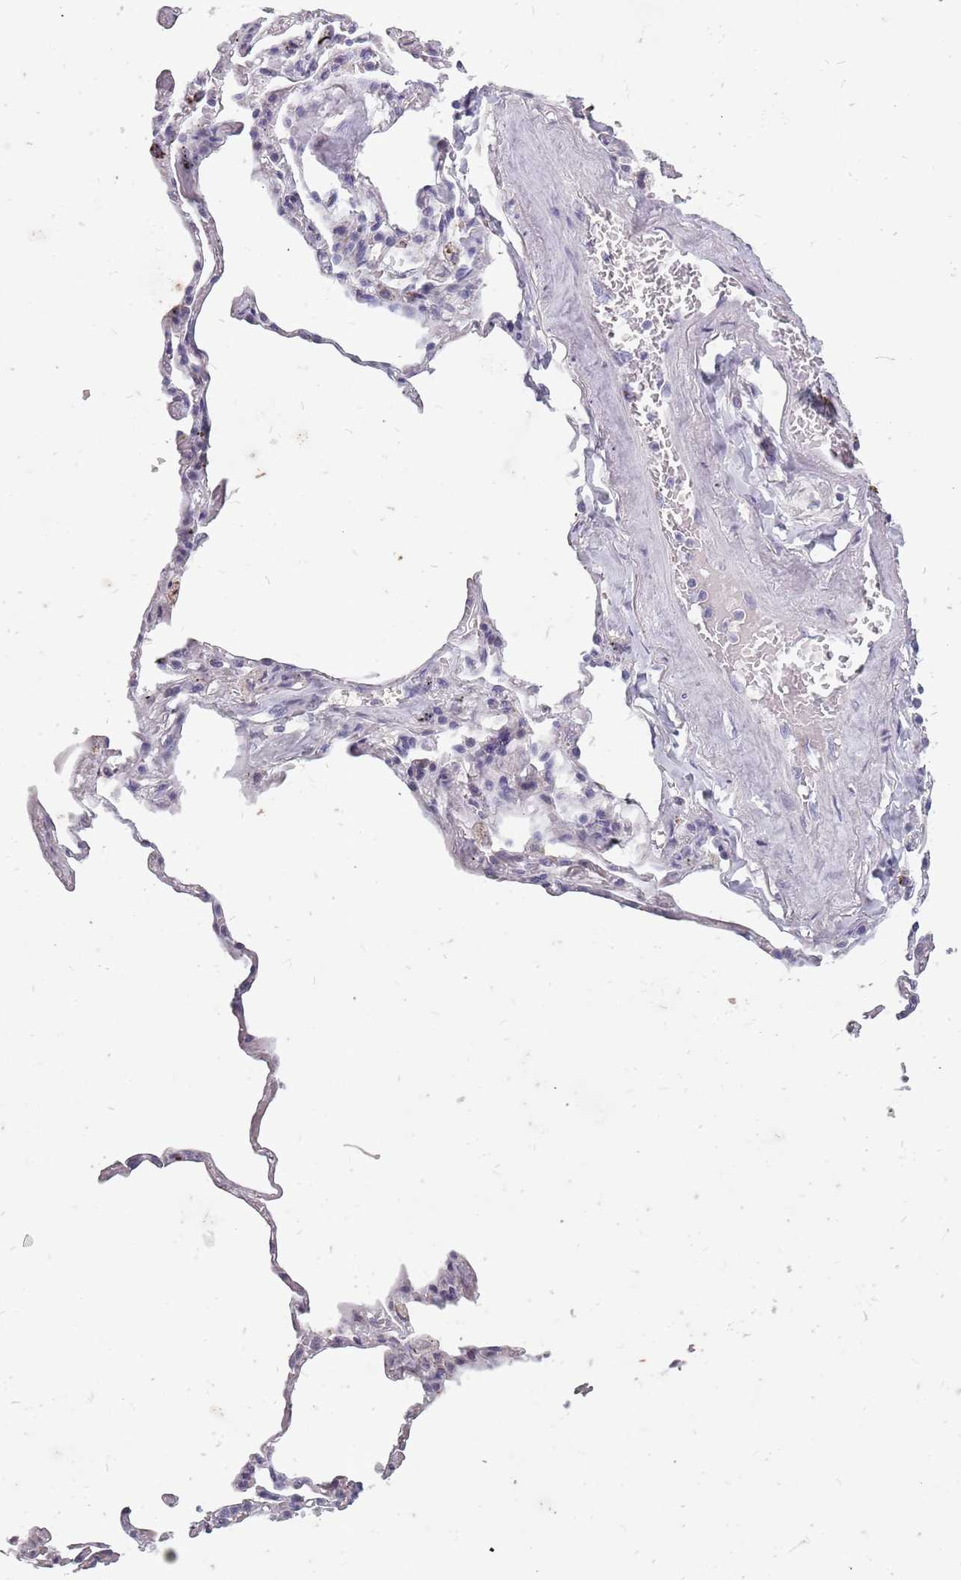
{"staining": {"intensity": "negative", "quantity": "none", "location": "none"}, "tissue": "adipose tissue", "cell_type": "Adipocytes", "image_type": "normal", "snomed": [{"axis": "morphology", "description": "Normal tissue, NOS"}, {"axis": "topography", "description": "Lymph node"}, {"axis": "topography", "description": "Bronchus"}], "caption": "High power microscopy image of an immunohistochemistry (IHC) histopathology image of benign adipose tissue, revealing no significant expression in adipocytes.", "gene": "NEK6", "patient": {"sex": "male", "age": 63}}